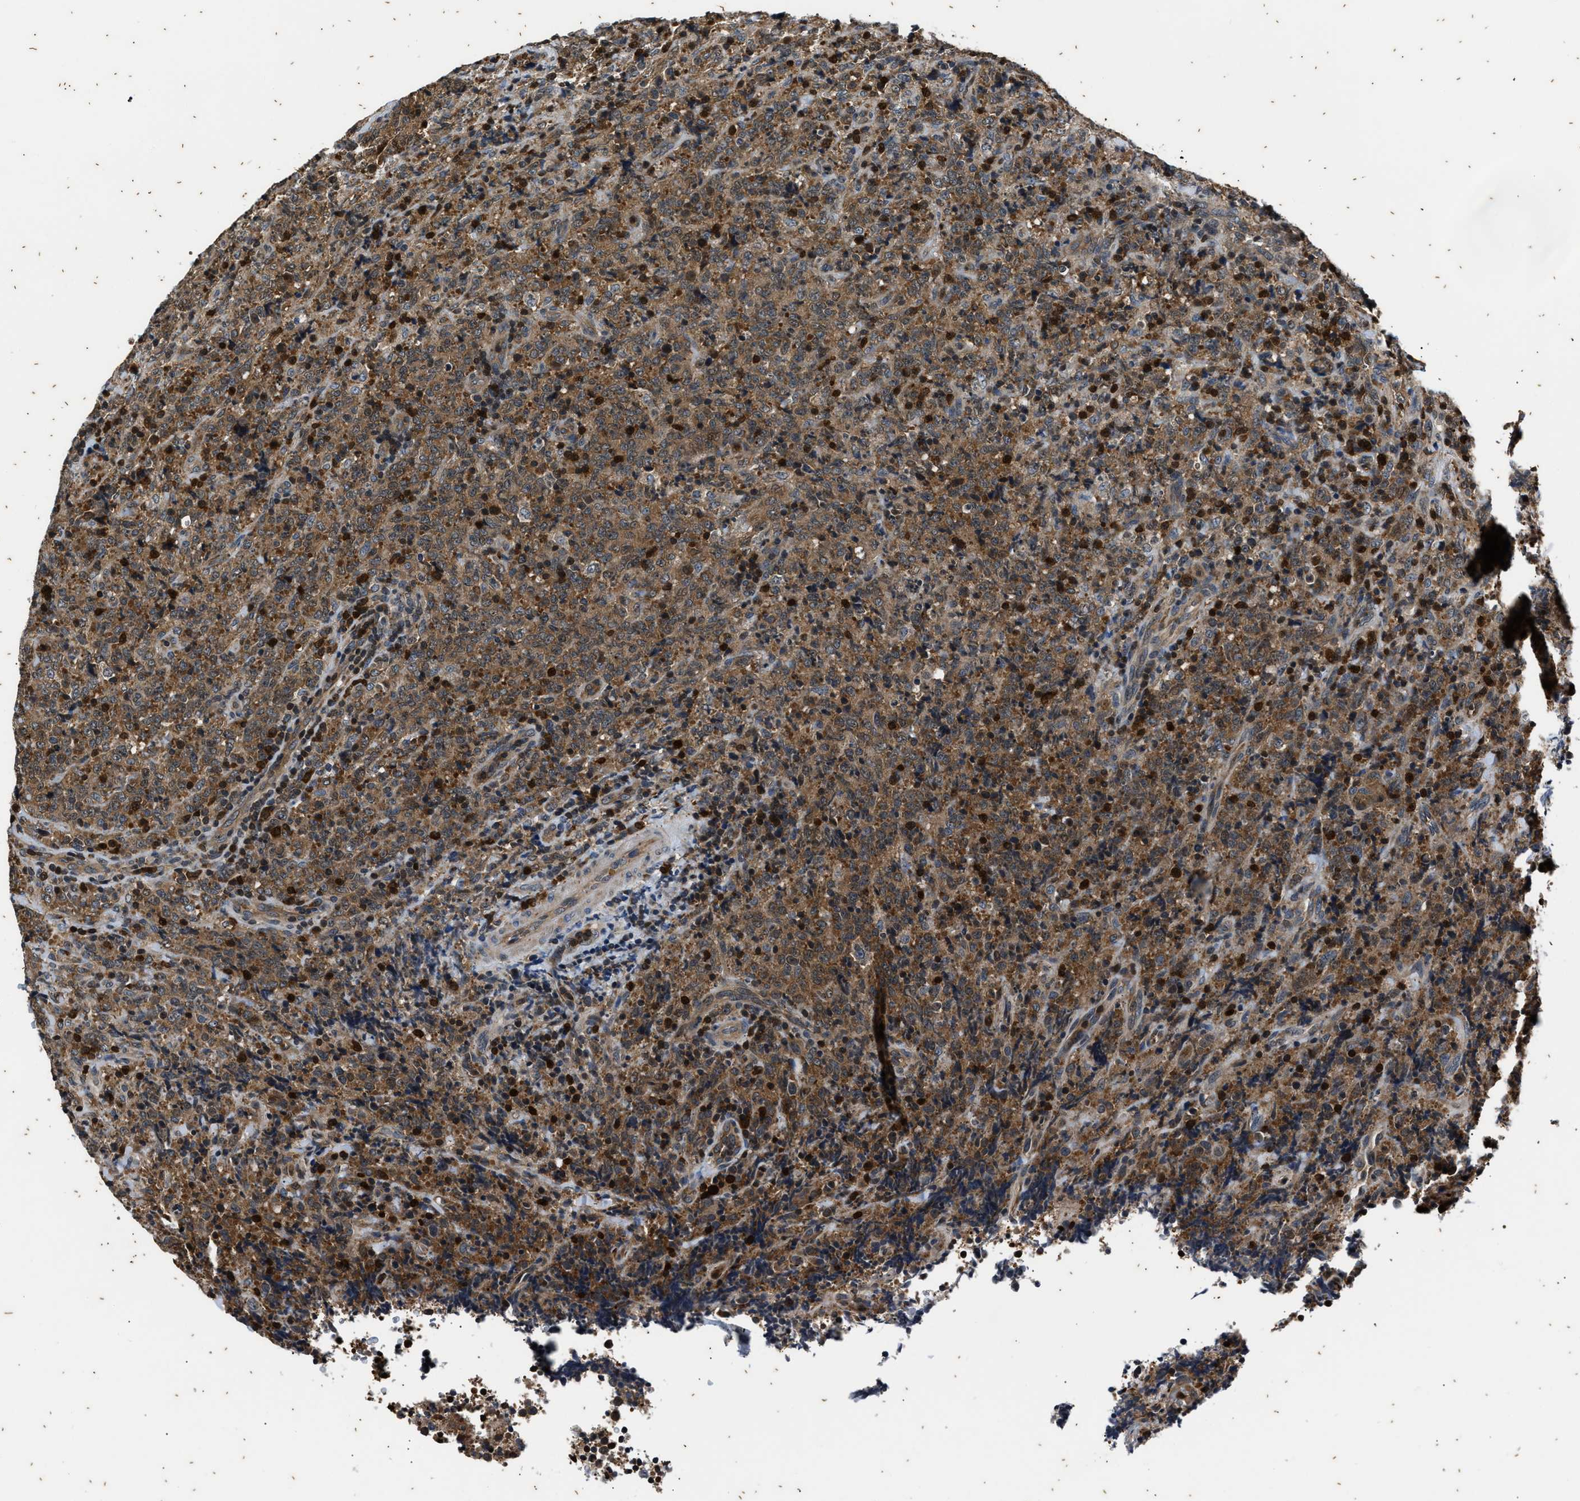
{"staining": {"intensity": "moderate", "quantity": ">75%", "location": "cytoplasmic/membranous"}, "tissue": "lymphoma", "cell_type": "Tumor cells", "image_type": "cancer", "snomed": [{"axis": "morphology", "description": "Malignant lymphoma, non-Hodgkin's type, High grade"}, {"axis": "topography", "description": "Tonsil"}], "caption": "Malignant lymphoma, non-Hodgkin's type (high-grade) tissue demonstrates moderate cytoplasmic/membranous expression in about >75% of tumor cells, visualized by immunohistochemistry. (IHC, brightfield microscopy, high magnification).", "gene": "PTPN7", "patient": {"sex": "female", "age": 36}}